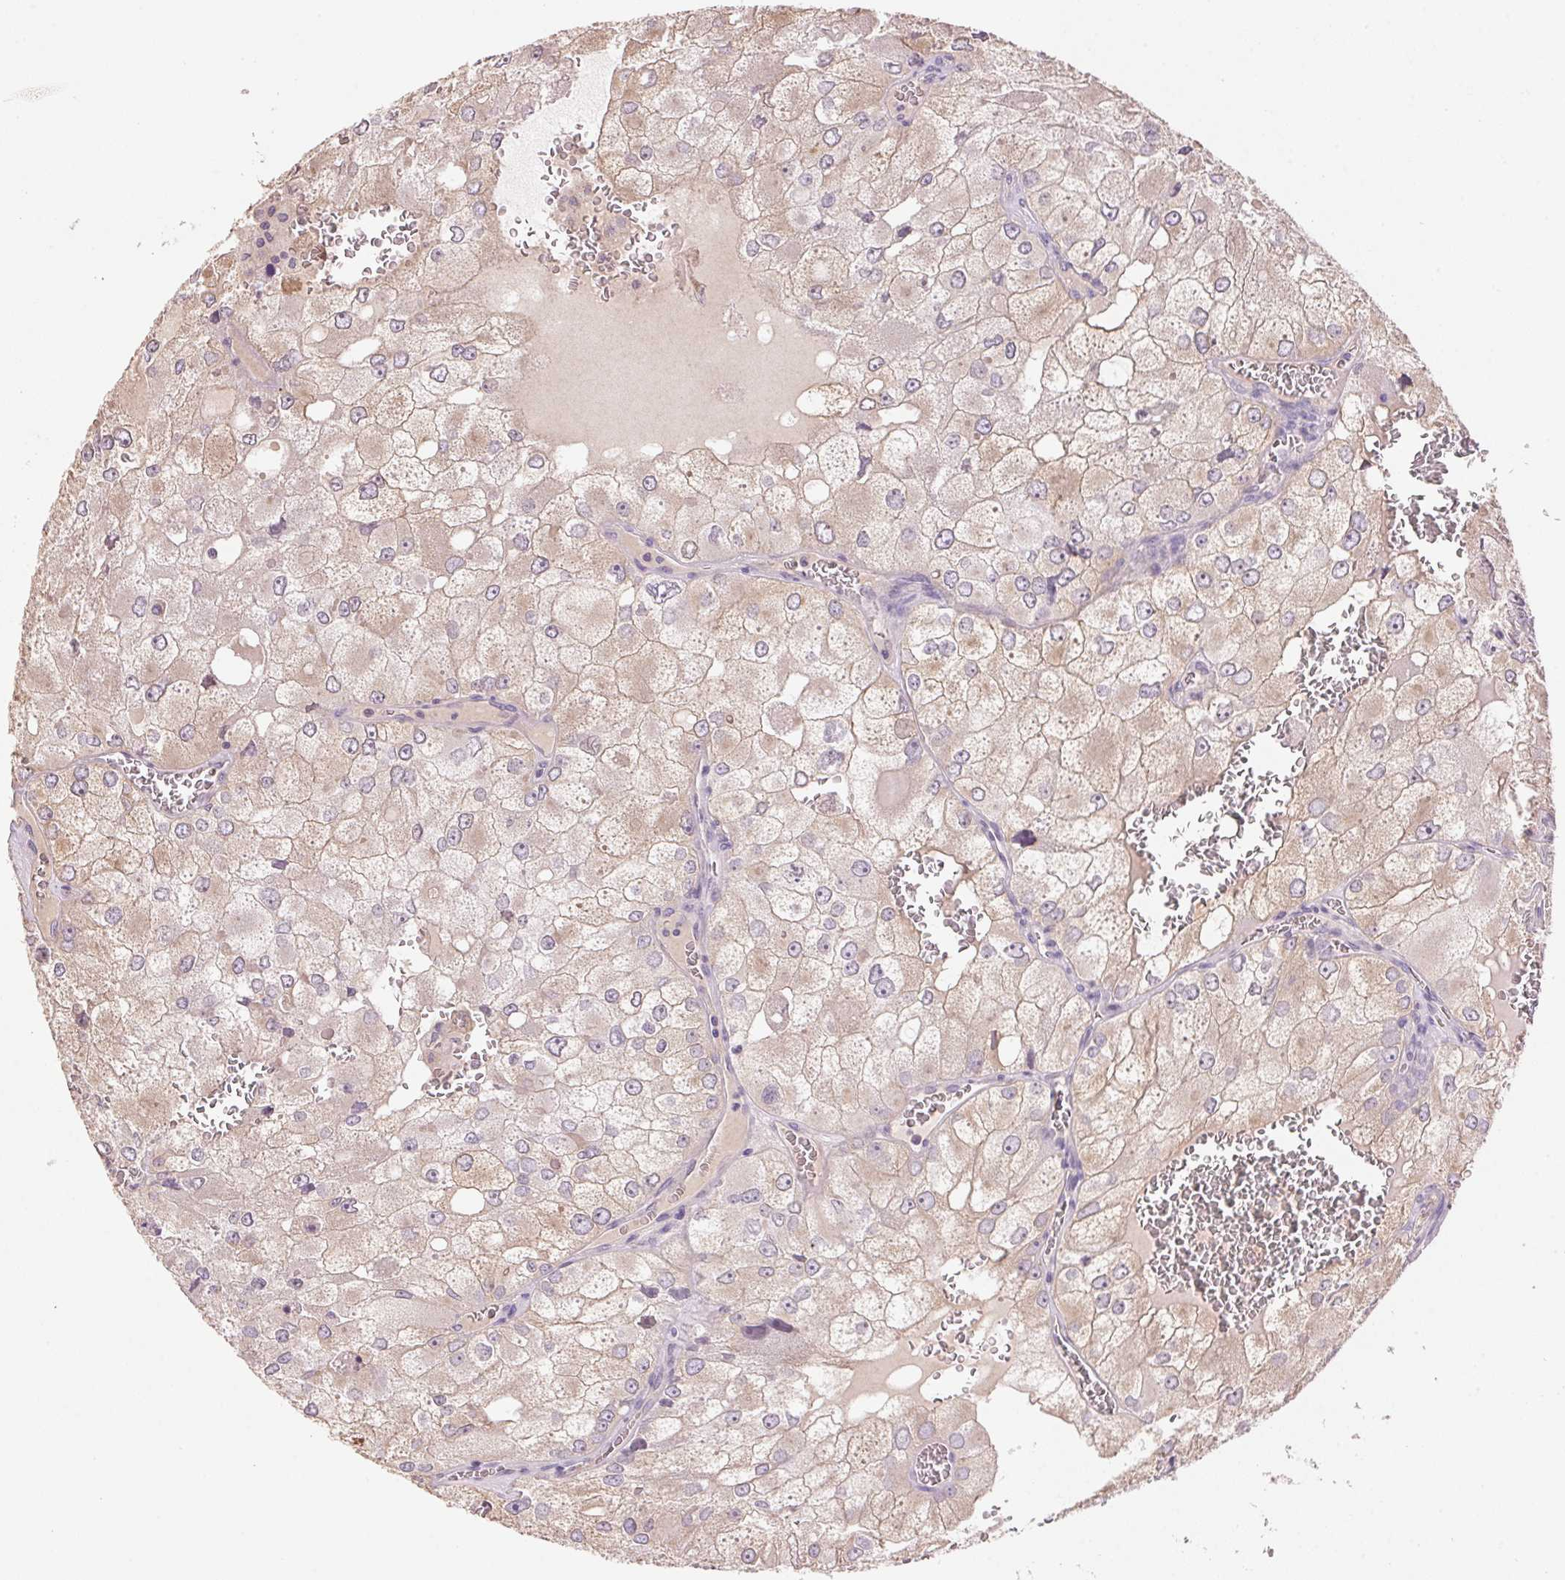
{"staining": {"intensity": "weak", "quantity": "25%-75%", "location": "cytoplasmic/membranous"}, "tissue": "renal cancer", "cell_type": "Tumor cells", "image_type": "cancer", "snomed": [{"axis": "morphology", "description": "Adenocarcinoma, NOS"}, {"axis": "topography", "description": "Kidney"}], "caption": "Renal cancer (adenocarcinoma) stained with a protein marker reveals weak staining in tumor cells.", "gene": "LYZL6", "patient": {"sex": "female", "age": 70}}